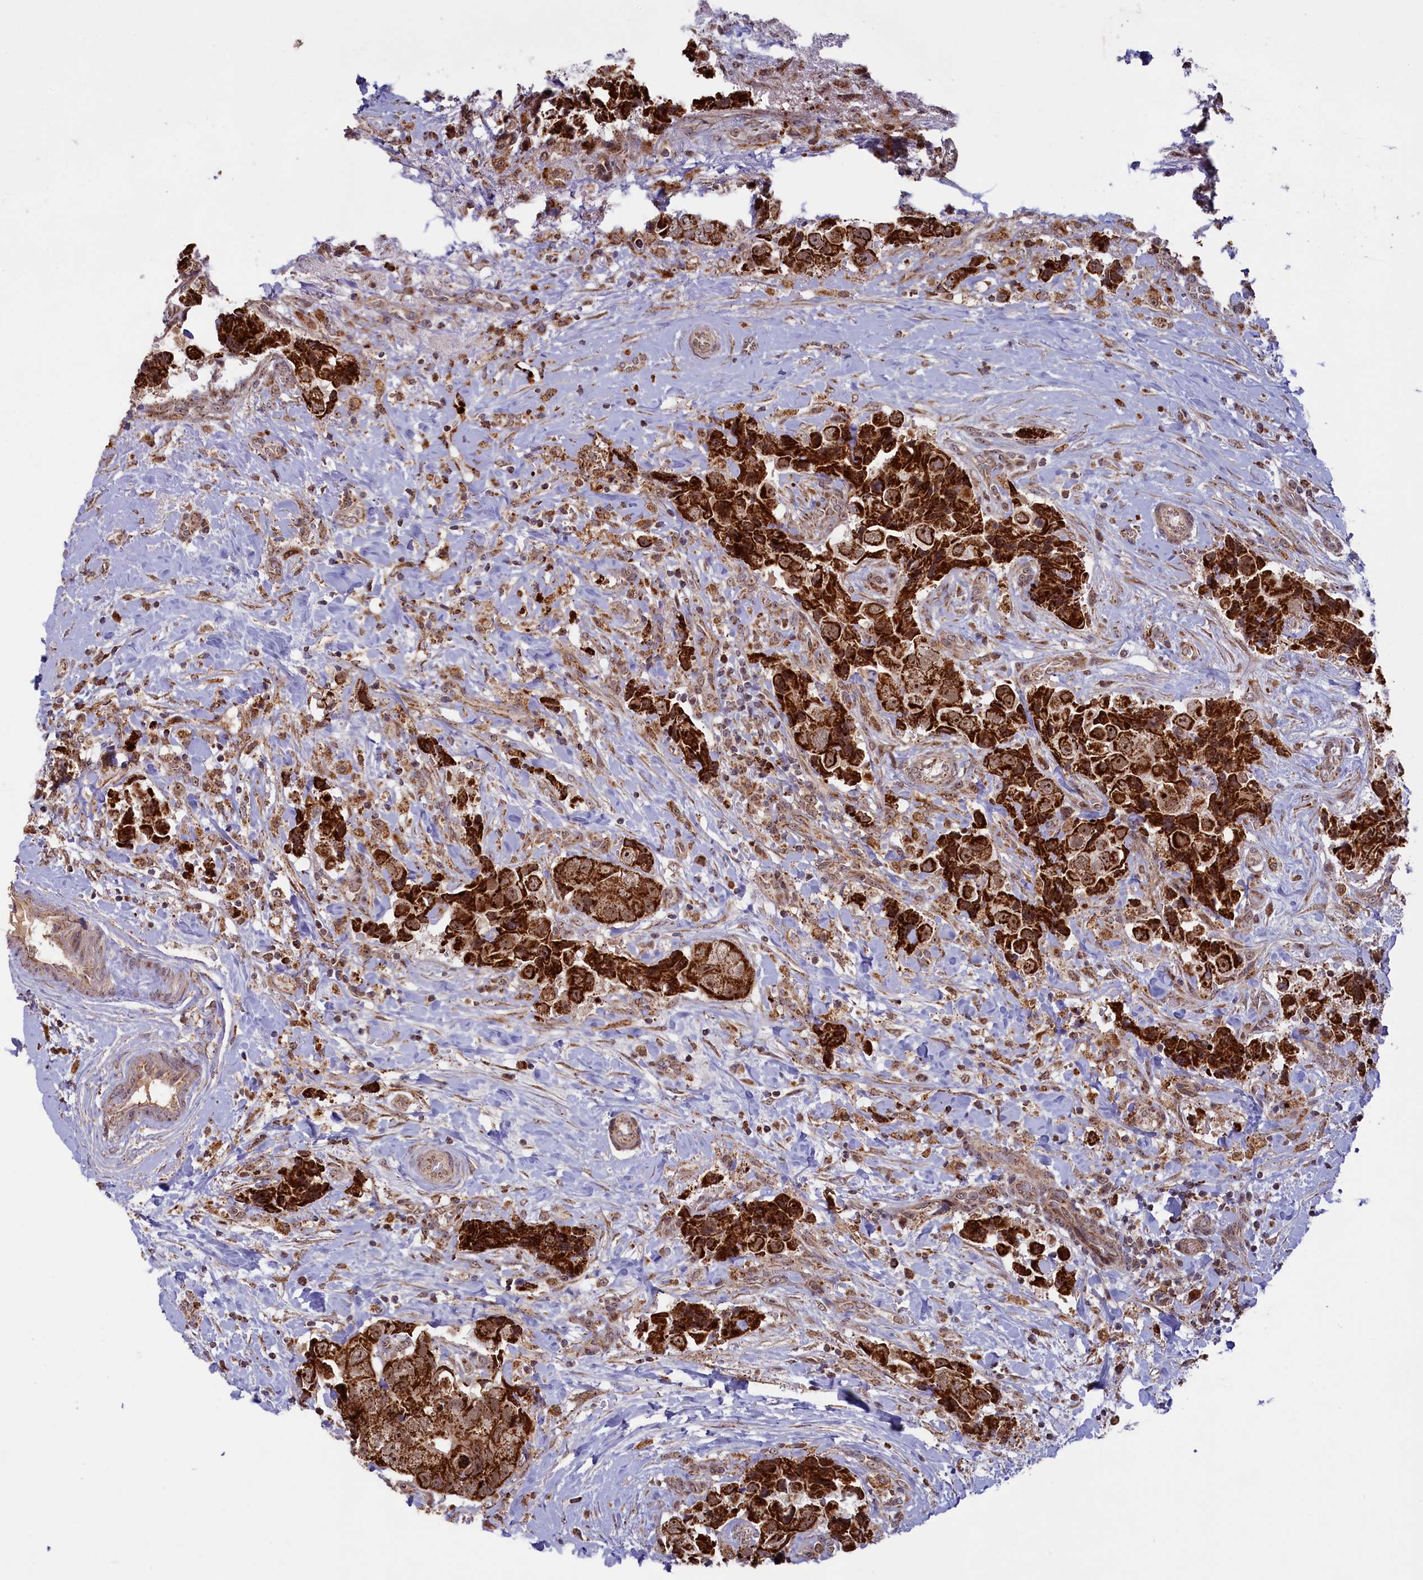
{"staining": {"intensity": "strong", "quantity": ">75%", "location": "cytoplasmic/membranous"}, "tissue": "breast cancer", "cell_type": "Tumor cells", "image_type": "cancer", "snomed": [{"axis": "morphology", "description": "Normal tissue, NOS"}, {"axis": "morphology", "description": "Duct carcinoma"}, {"axis": "topography", "description": "Breast"}], "caption": "A brown stain highlights strong cytoplasmic/membranous staining of a protein in breast infiltrating ductal carcinoma tumor cells.", "gene": "DUS3L", "patient": {"sex": "female", "age": 62}}